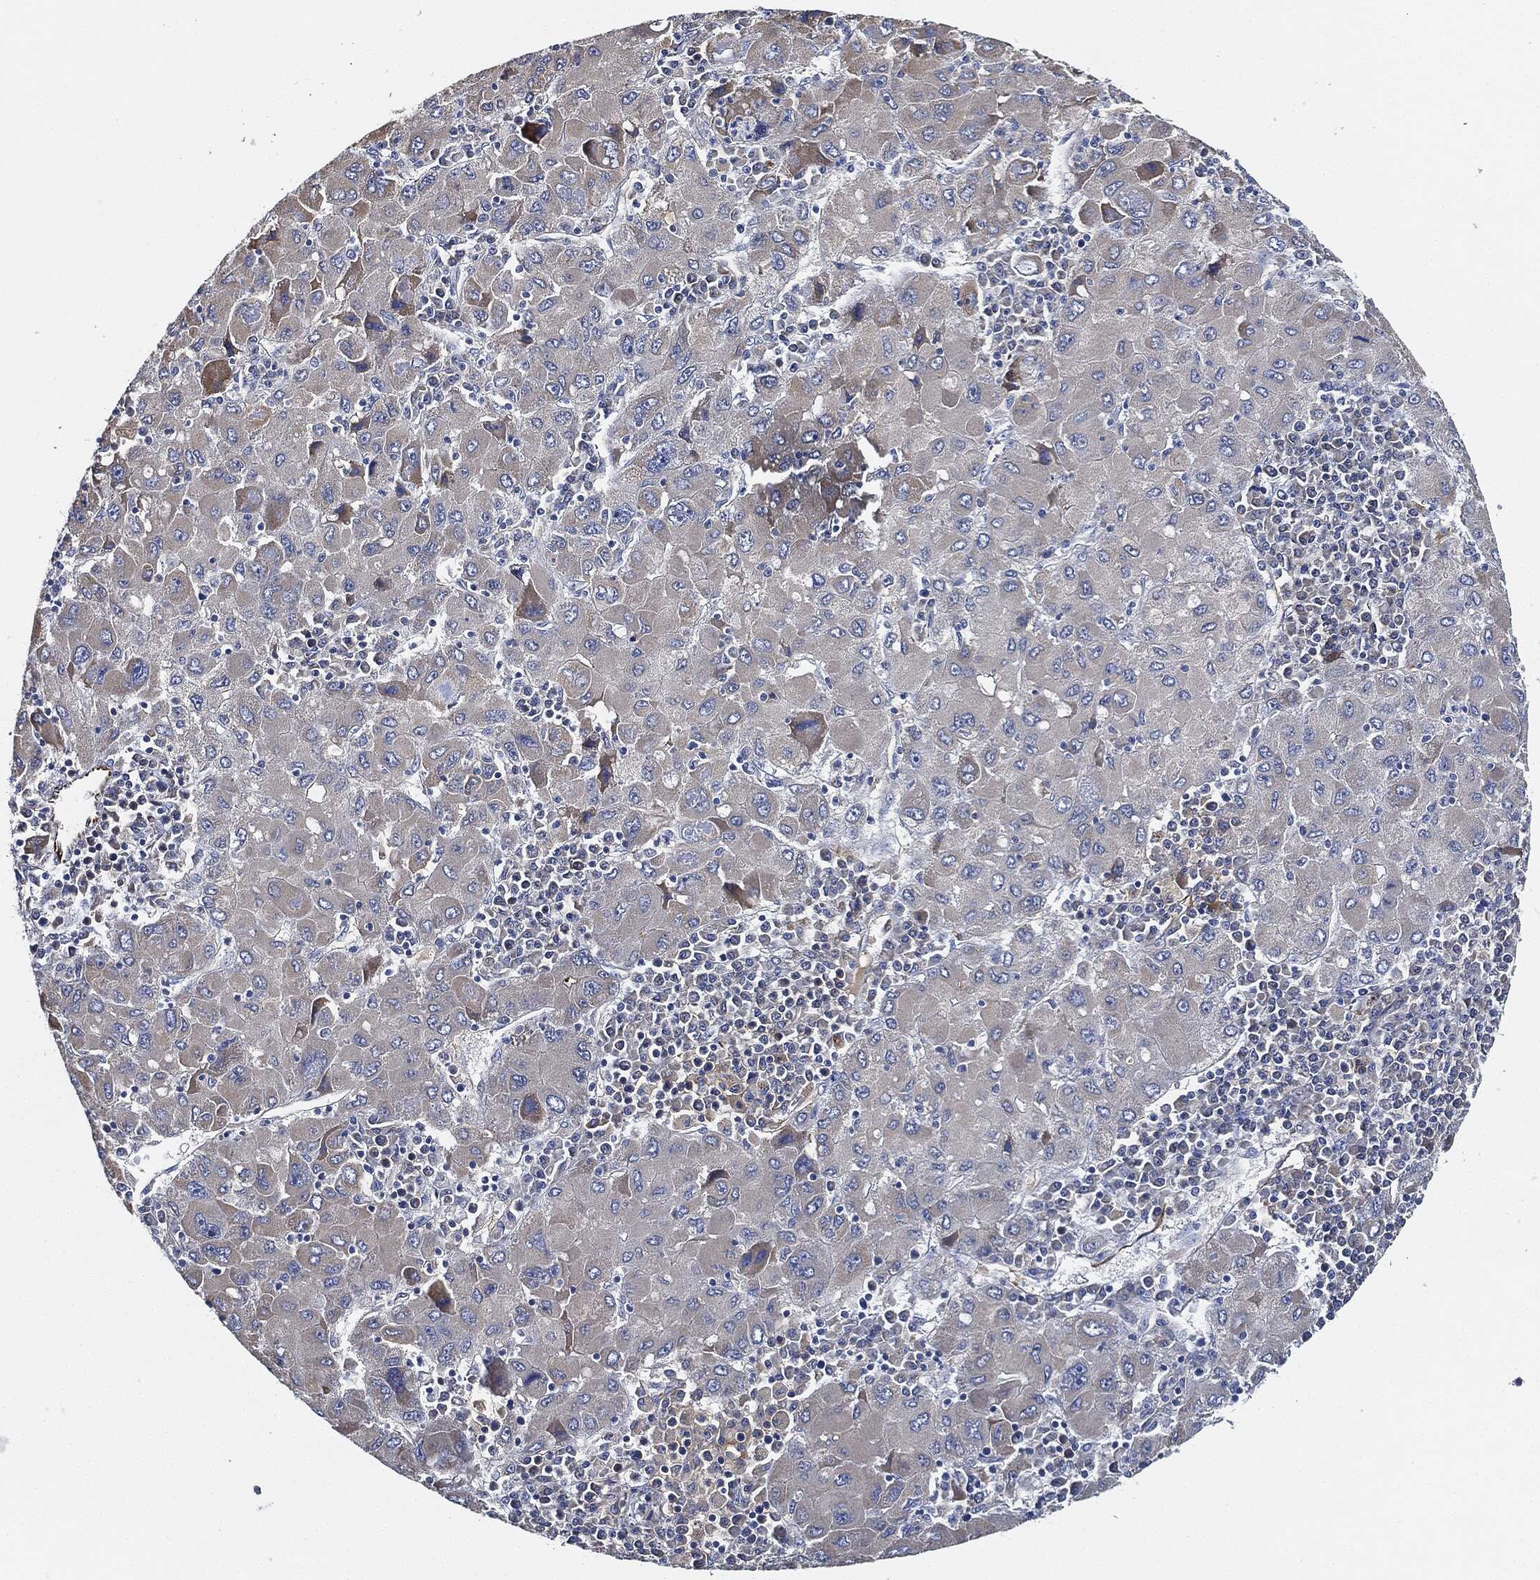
{"staining": {"intensity": "weak", "quantity": "<25%", "location": "cytoplasmic/membranous"}, "tissue": "liver cancer", "cell_type": "Tumor cells", "image_type": "cancer", "snomed": [{"axis": "morphology", "description": "Carcinoma, Hepatocellular, NOS"}, {"axis": "topography", "description": "Liver"}], "caption": "High magnification brightfield microscopy of liver hepatocellular carcinoma stained with DAB (brown) and counterstained with hematoxylin (blue): tumor cells show no significant staining.", "gene": "THSD1", "patient": {"sex": "male", "age": 75}}